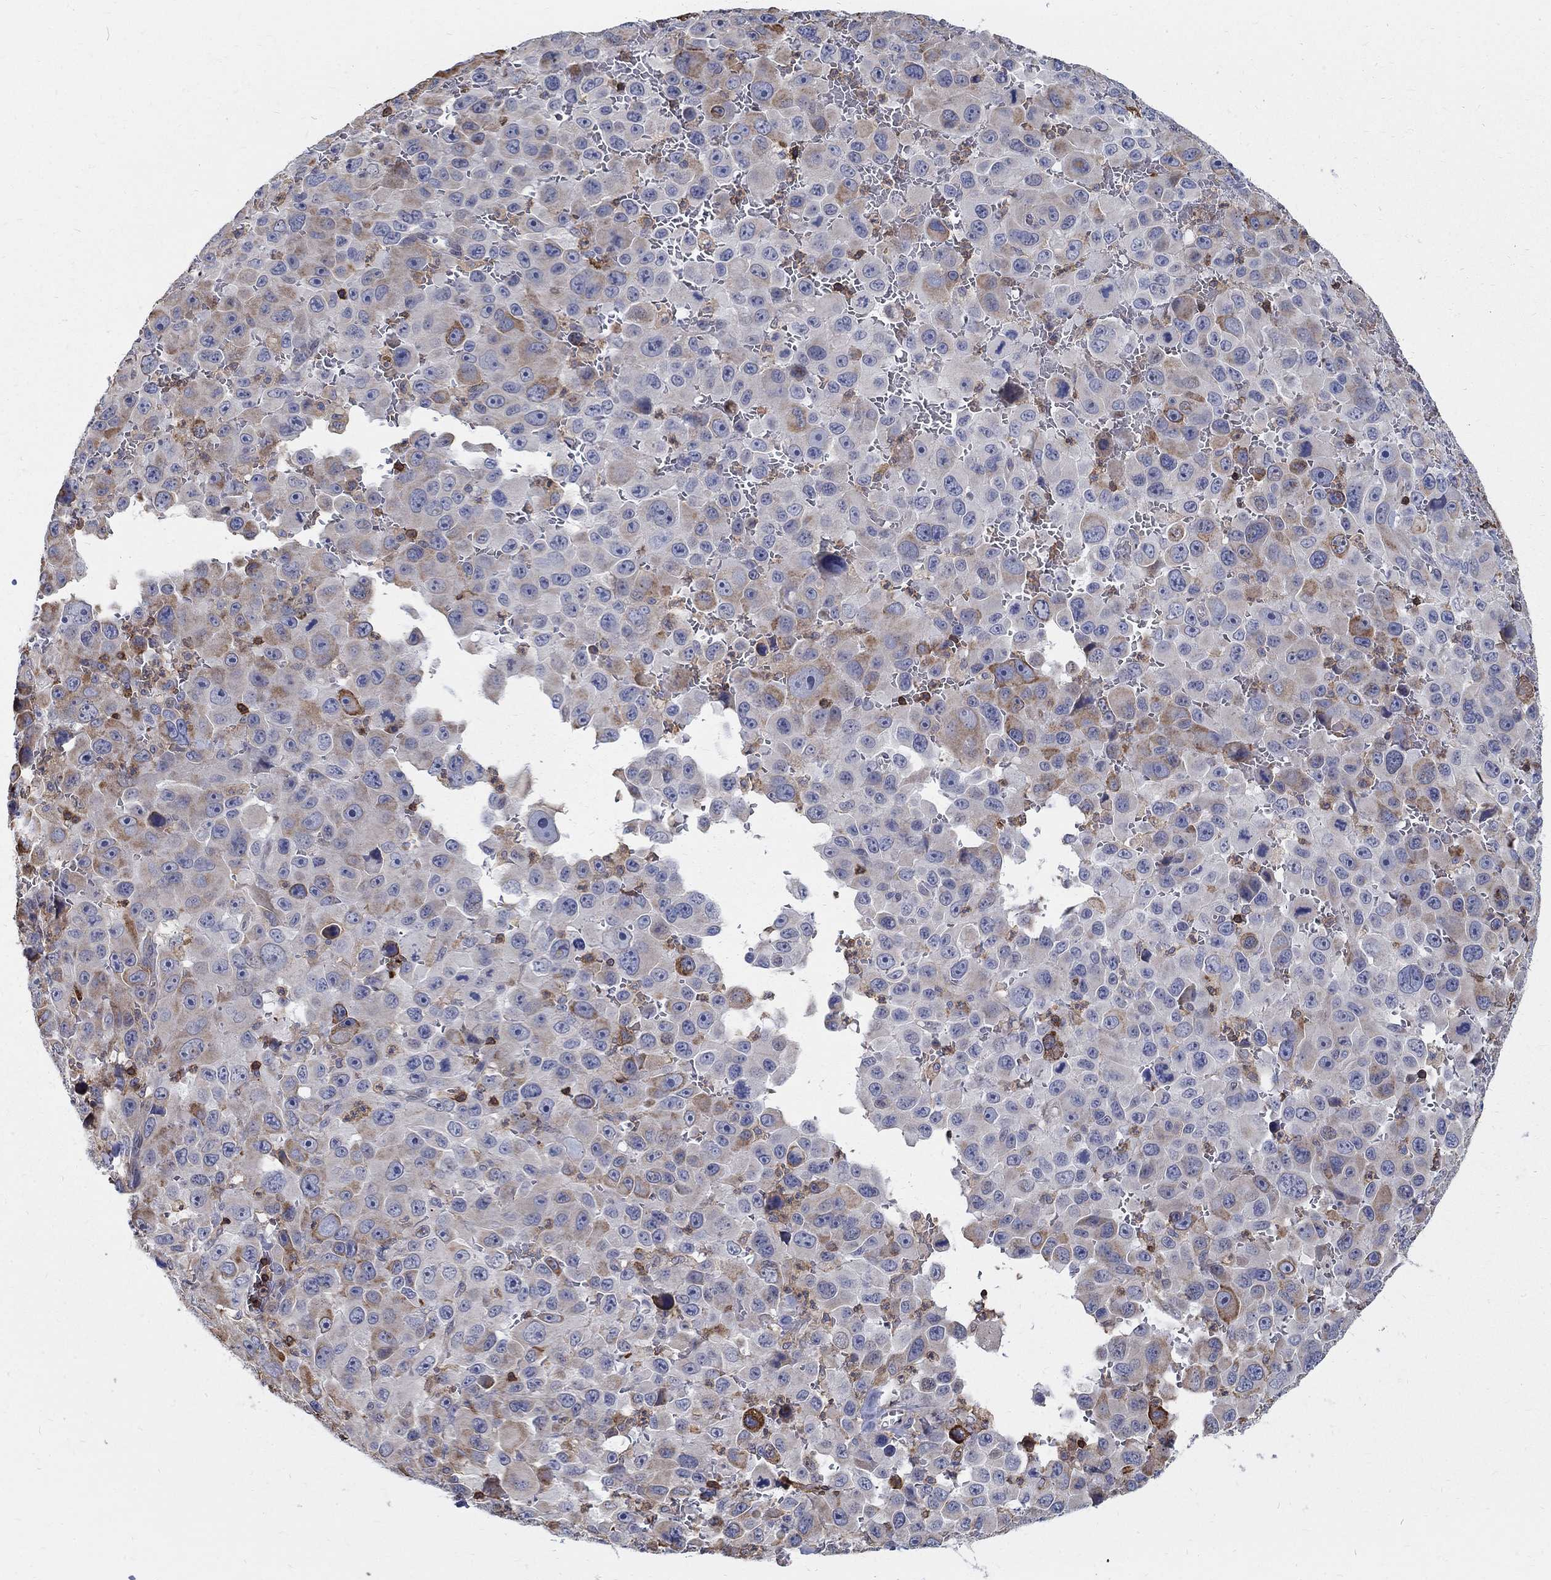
{"staining": {"intensity": "weak", "quantity": "25%-75%", "location": "cytoplasmic/membranous"}, "tissue": "melanoma", "cell_type": "Tumor cells", "image_type": "cancer", "snomed": [{"axis": "morphology", "description": "Malignant melanoma, NOS"}, {"axis": "topography", "description": "Skin"}], "caption": "A histopathology image of melanoma stained for a protein reveals weak cytoplasmic/membranous brown staining in tumor cells.", "gene": "AGAP2", "patient": {"sex": "female", "age": 91}}